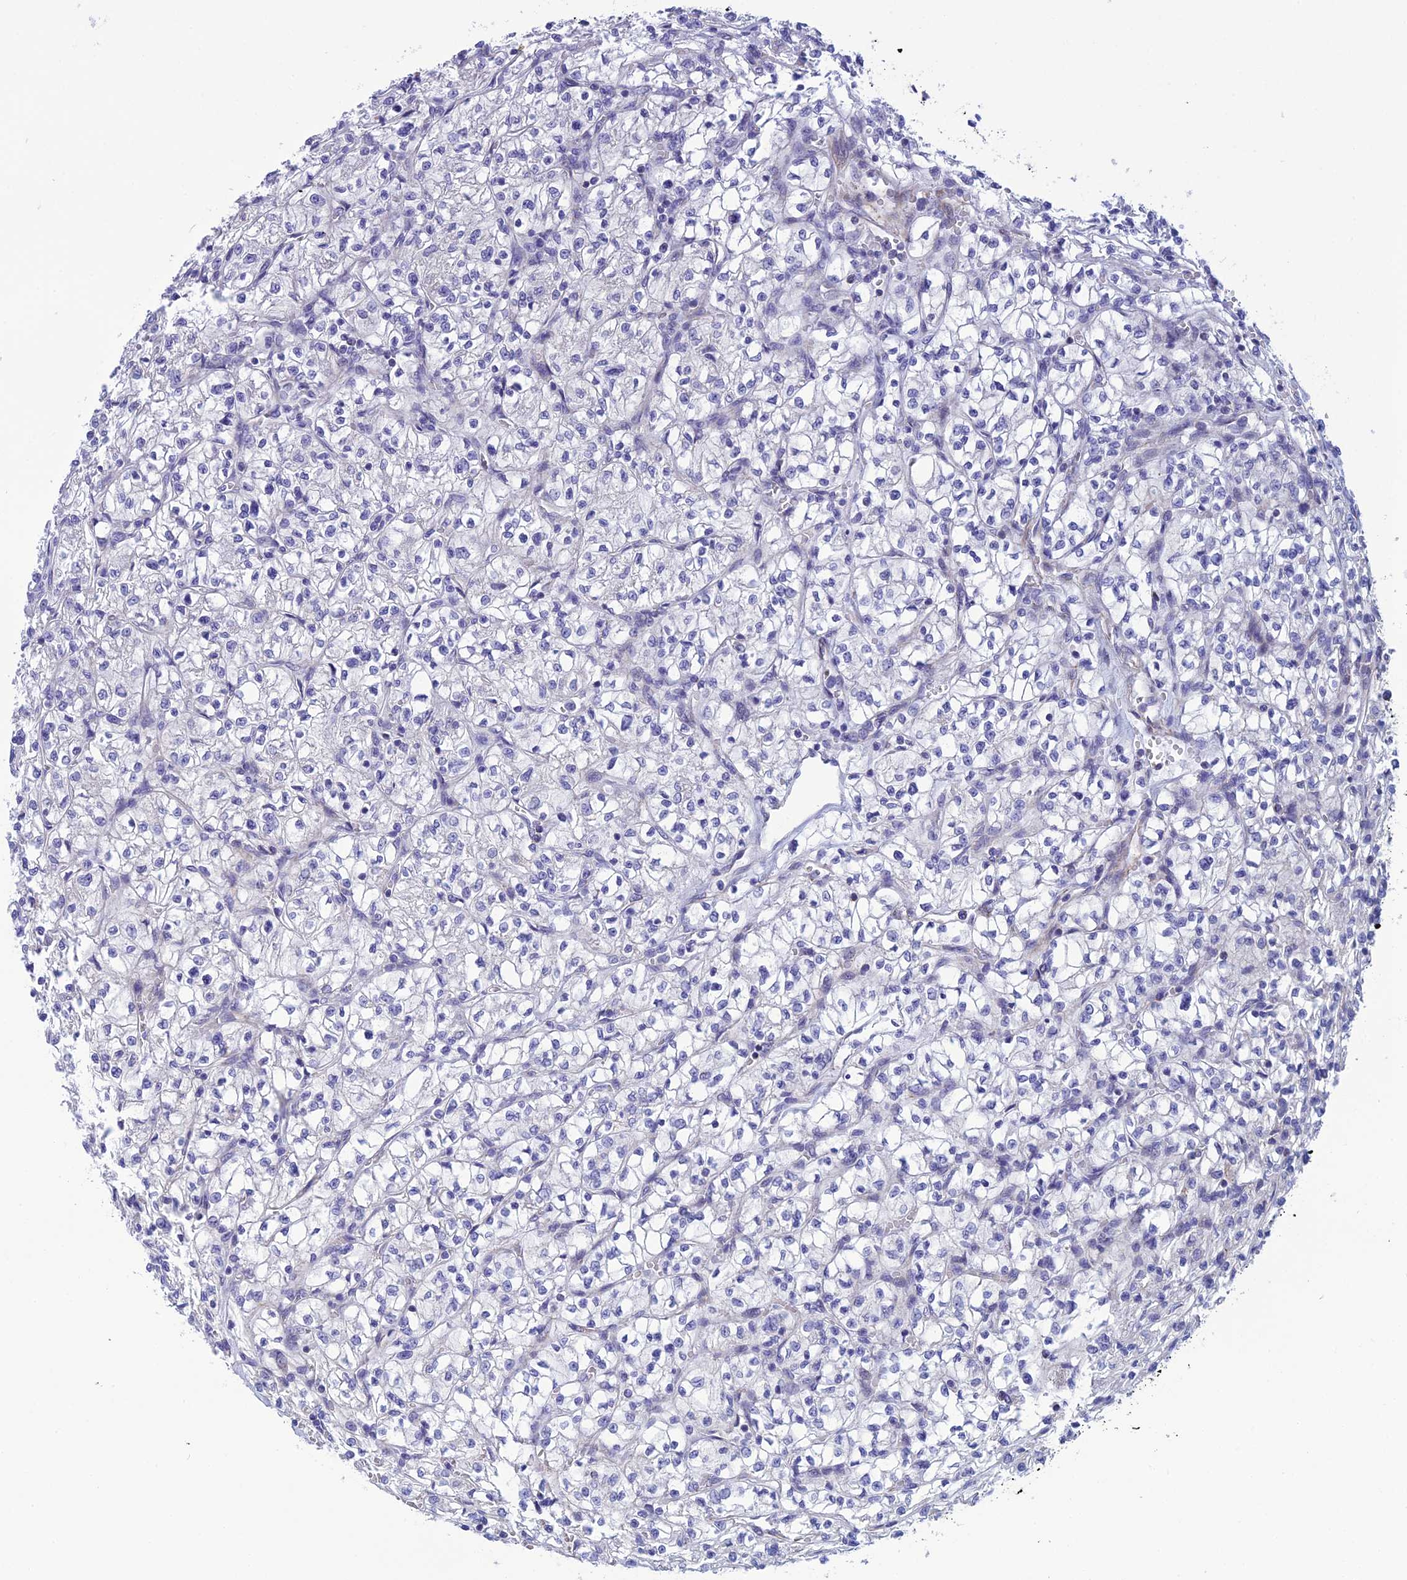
{"staining": {"intensity": "negative", "quantity": "none", "location": "none"}, "tissue": "renal cancer", "cell_type": "Tumor cells", "image_type": "cancer", "snomed": [{"axis": "morphology", "description": "Adenocarcinoma, NOS"}, {"axis": "topography", "description": "Kidney"}], "caption": "There is no significant positivity in tumor cells of adenocarcinoma (renal). (Brightfield microscopy of DAB IHC at high magnification).", "gene": "POMGNT1", "patient": {"sex": "female", "age": 64}}